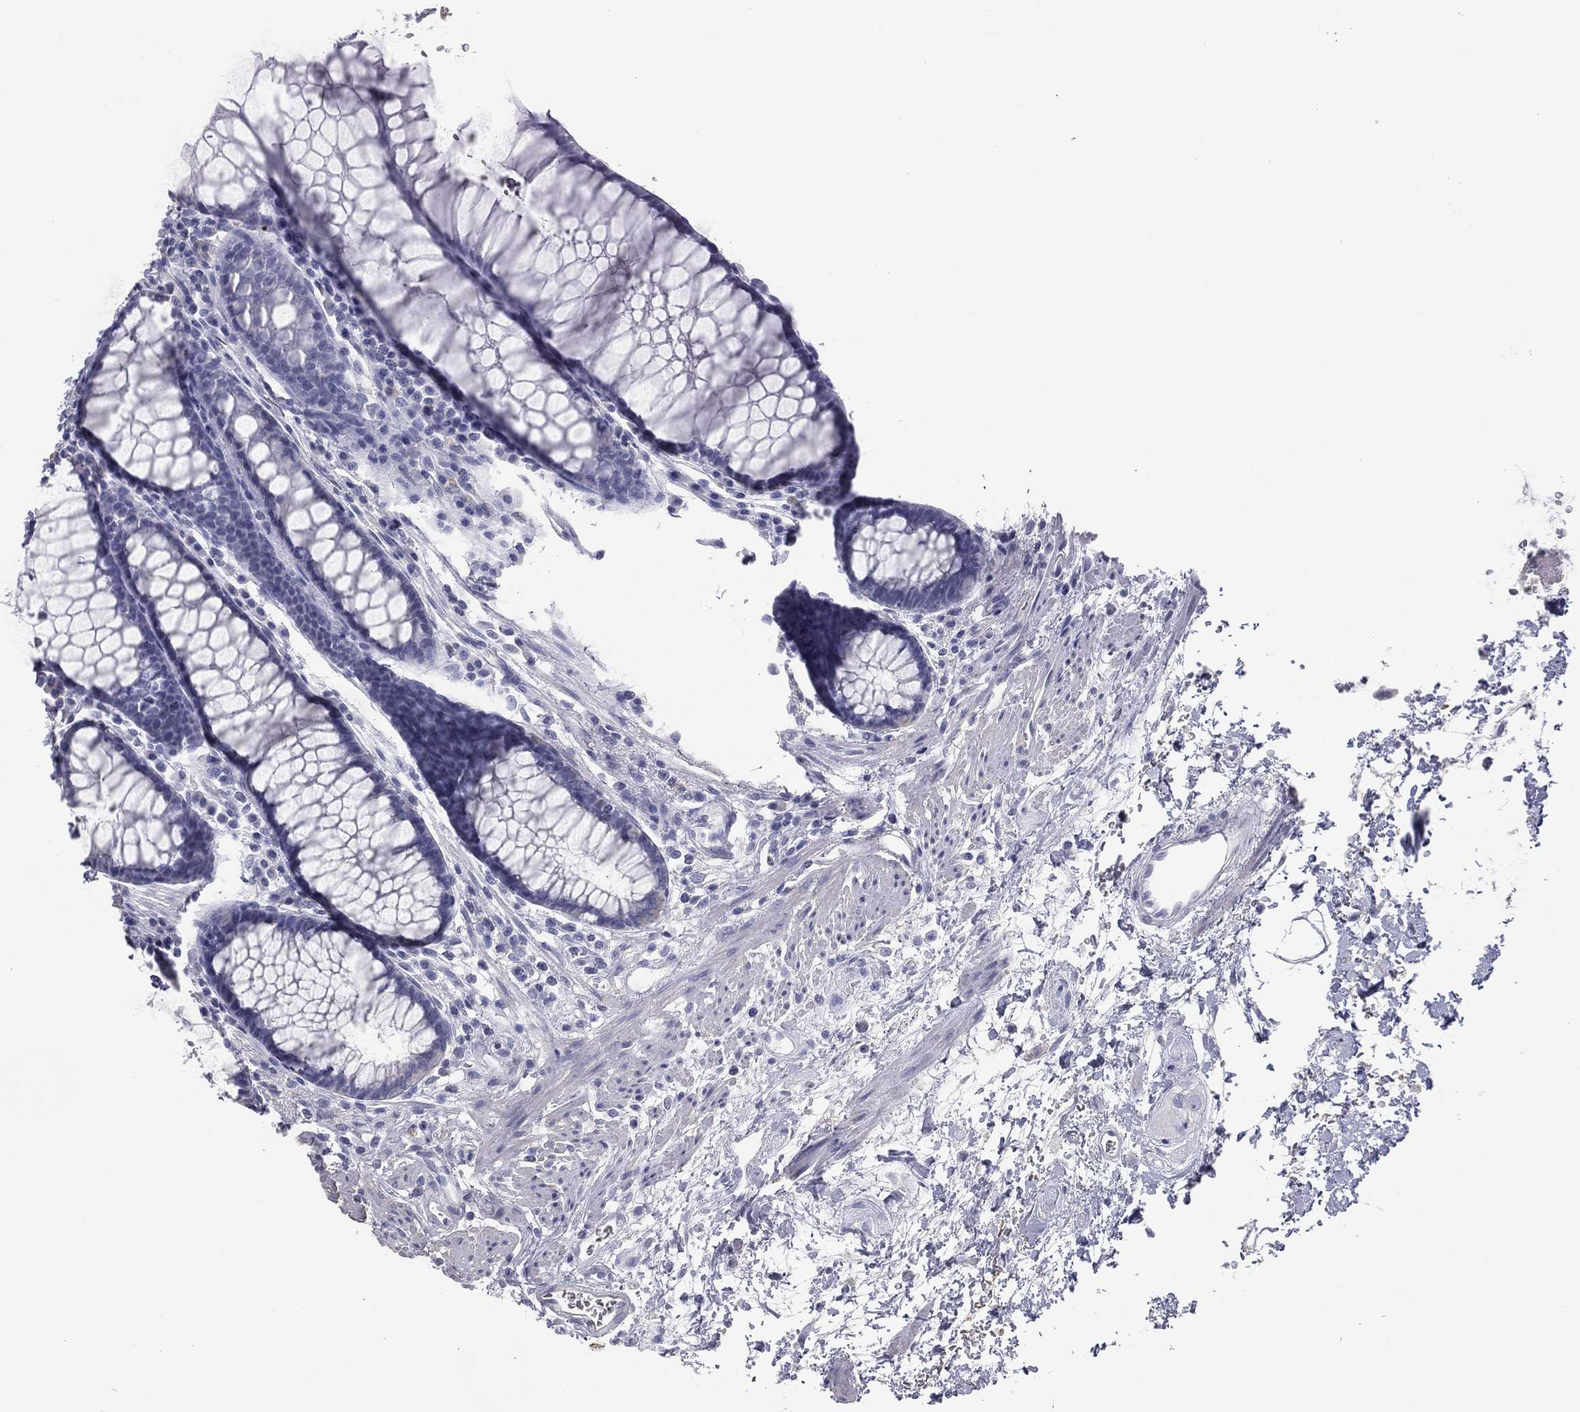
{"staining": {"intensity": "negative", "quantity": "none", "location": "none"}, "tissue": "rectum", "cell_type": "Glandular cells", "image_type": "normal", "snomed": [{"axis": "morphology", "description": "Normal tissue, NOS"}, {"axis": "topography", "description": "Rectum"}], "caption": "Photomicrograph shows no protein positivity in glandular cells of unremarkable rectum. (DAB (3,3'-diaminobenzidine) immunohistochemistry (IHC) with hematoxylin counter stain).", "gene": "ESX1", "patient": {"sex": "female", "age": 68}}